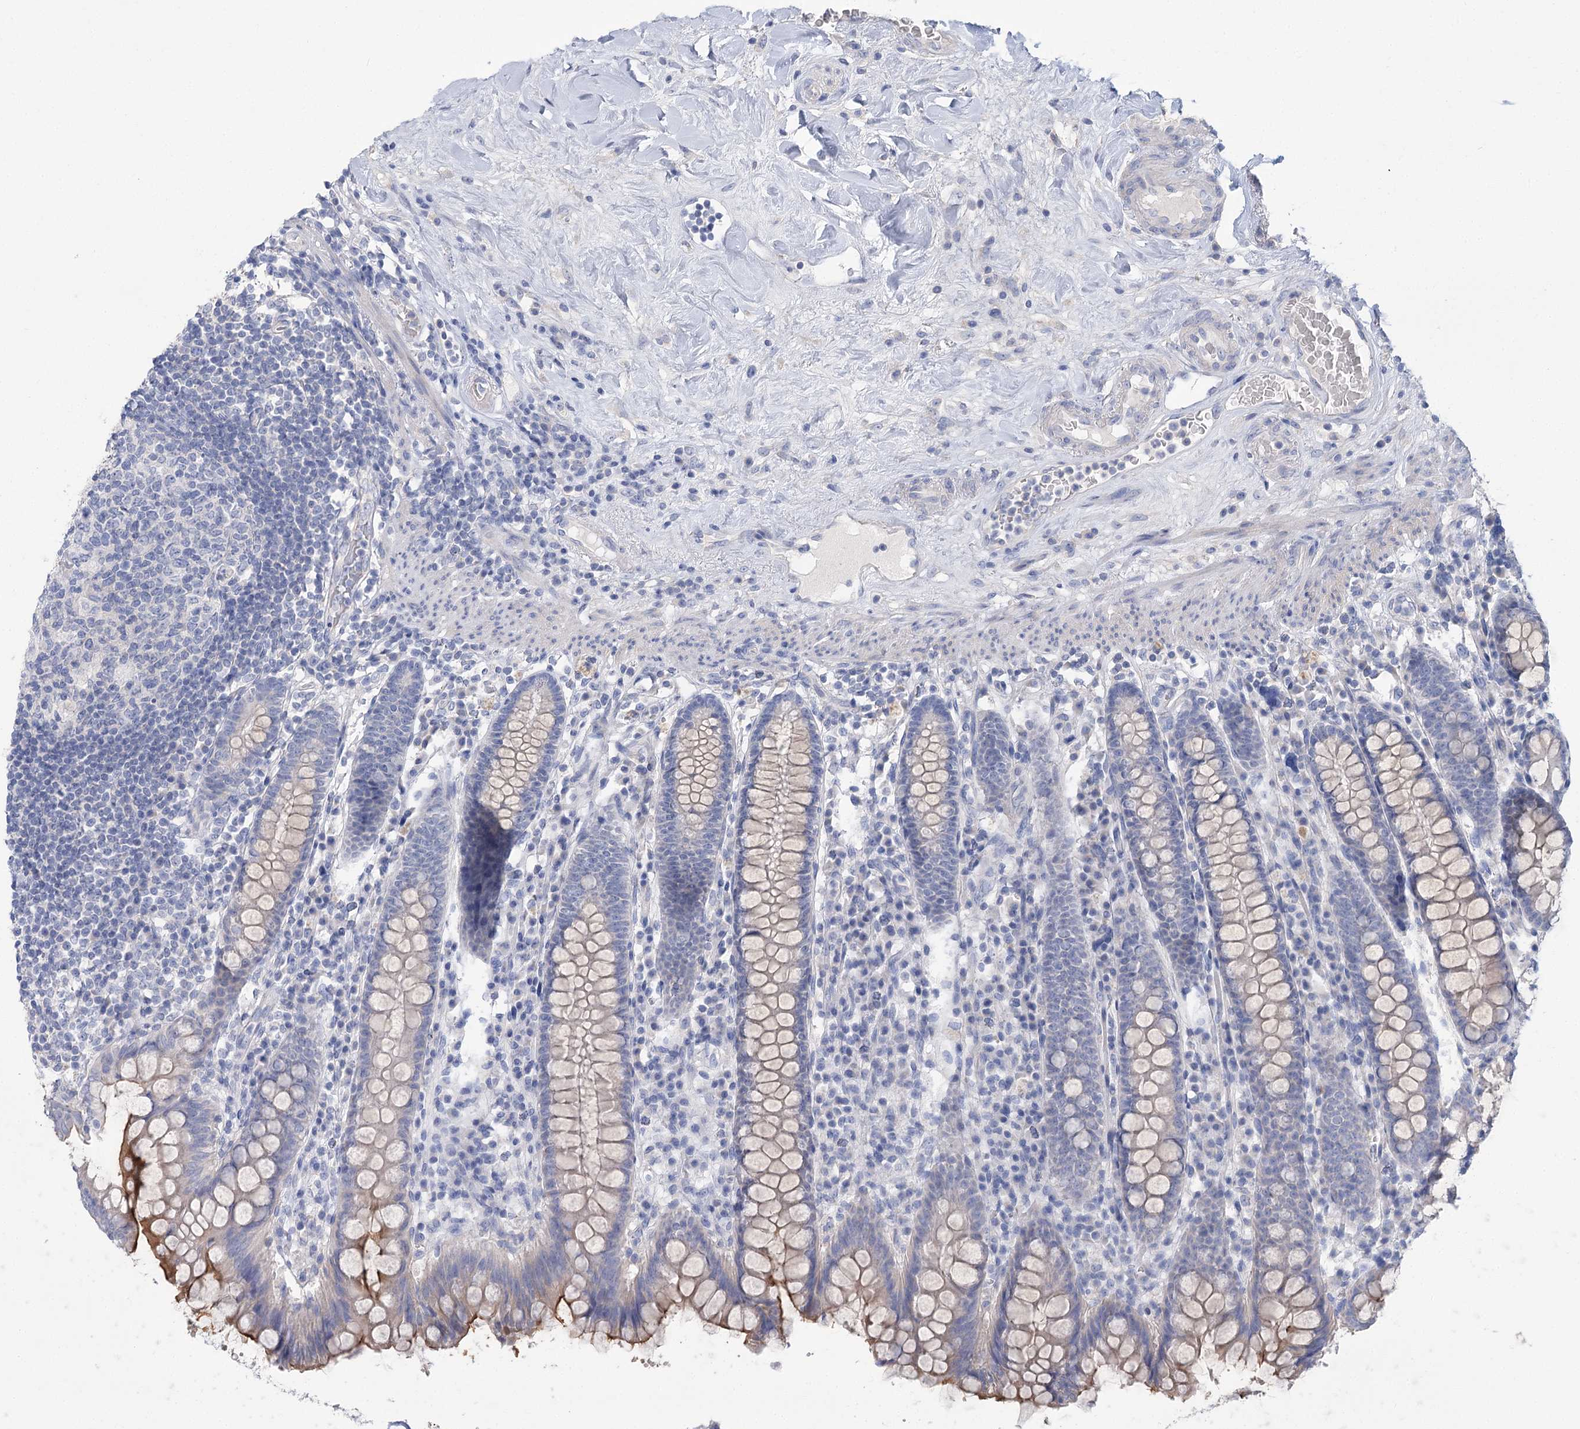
{"staining": {"intensity": "negative", "quantity": "none", "location": "none"}, "tissue": "colon", "cell_type": "Endothelial cells", "image_type": "normal", "snomed": [{"axis": "morphology", "description": "Normal tissue, NOS"}, {"axis": "topography", "description": "Colon"}], "caption": "This micrograph is of normal colon stained with immunohistochemistry (IHC) to label a protein in brown with the nuclei are counter-stained blue. There is no staining in endothelial cells.", "gene": "SLC9A3", "patient": {"sex": "female", "age": 79}}